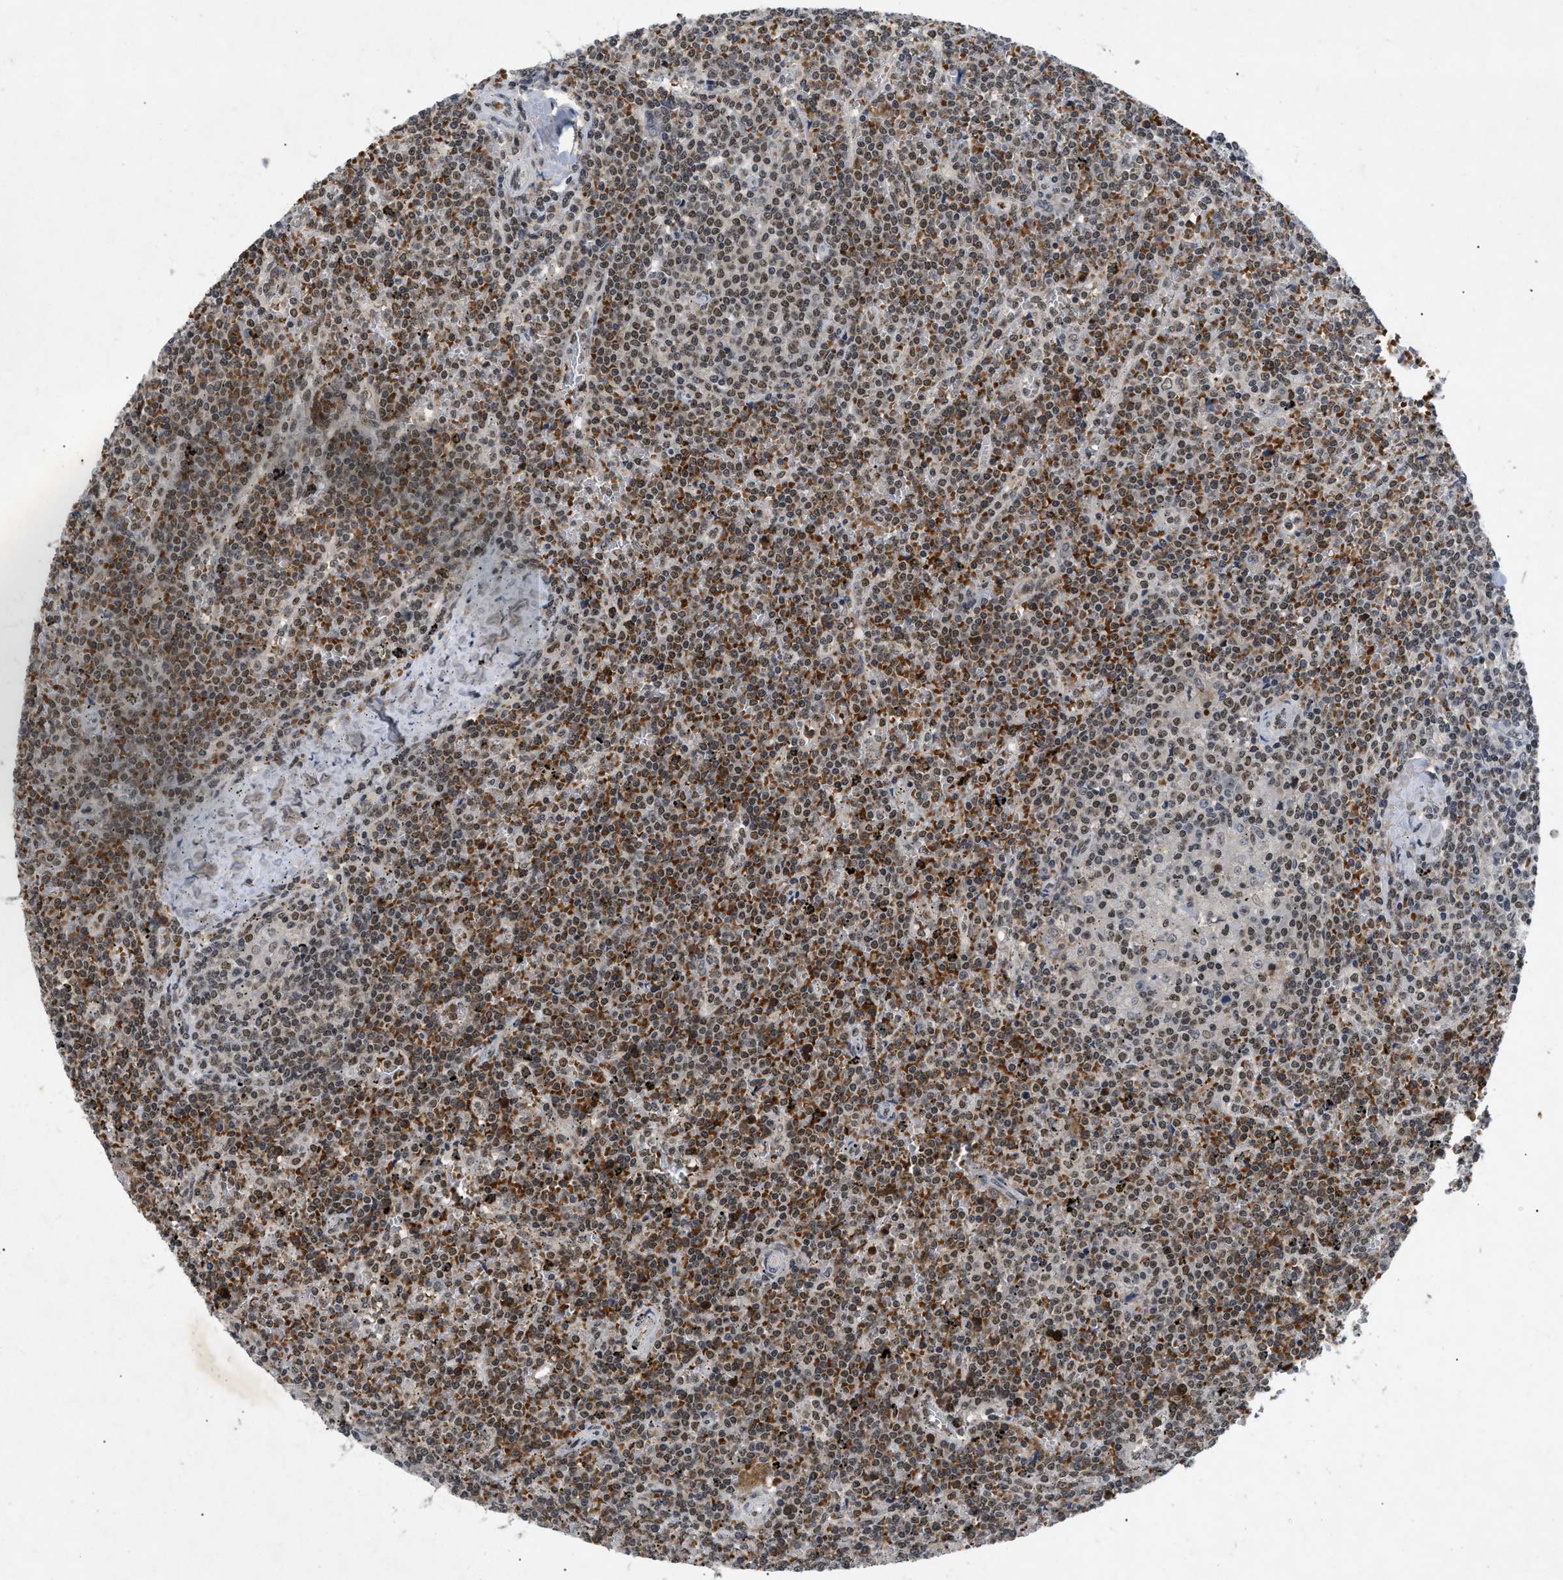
{"staining": {"intensity": "weak", "quantity": ">75%", "location": "nuclear"}, "tissue": "lymphoma", "cell_type": "Tumor cells", "image_type": "cancer", "snomed": [{"axis": "morphology", "description": "Malignant lymphoma, non-Hodgkin's type, Low grade"}, {"axis": "topography", "description": "Spleen"}], "caption": "Immunohistochemistry (IHC) photomicrograph of neoplastic tissue: lymphoma stained using immunohistochemistry (IHC) shows low levels of weak protein expression localized specifically in the nuclear of tumor cells, appearing as a nuclear brown color.", "gene": "ZNF346", "patient": {"sex": "female", "age": 19}}